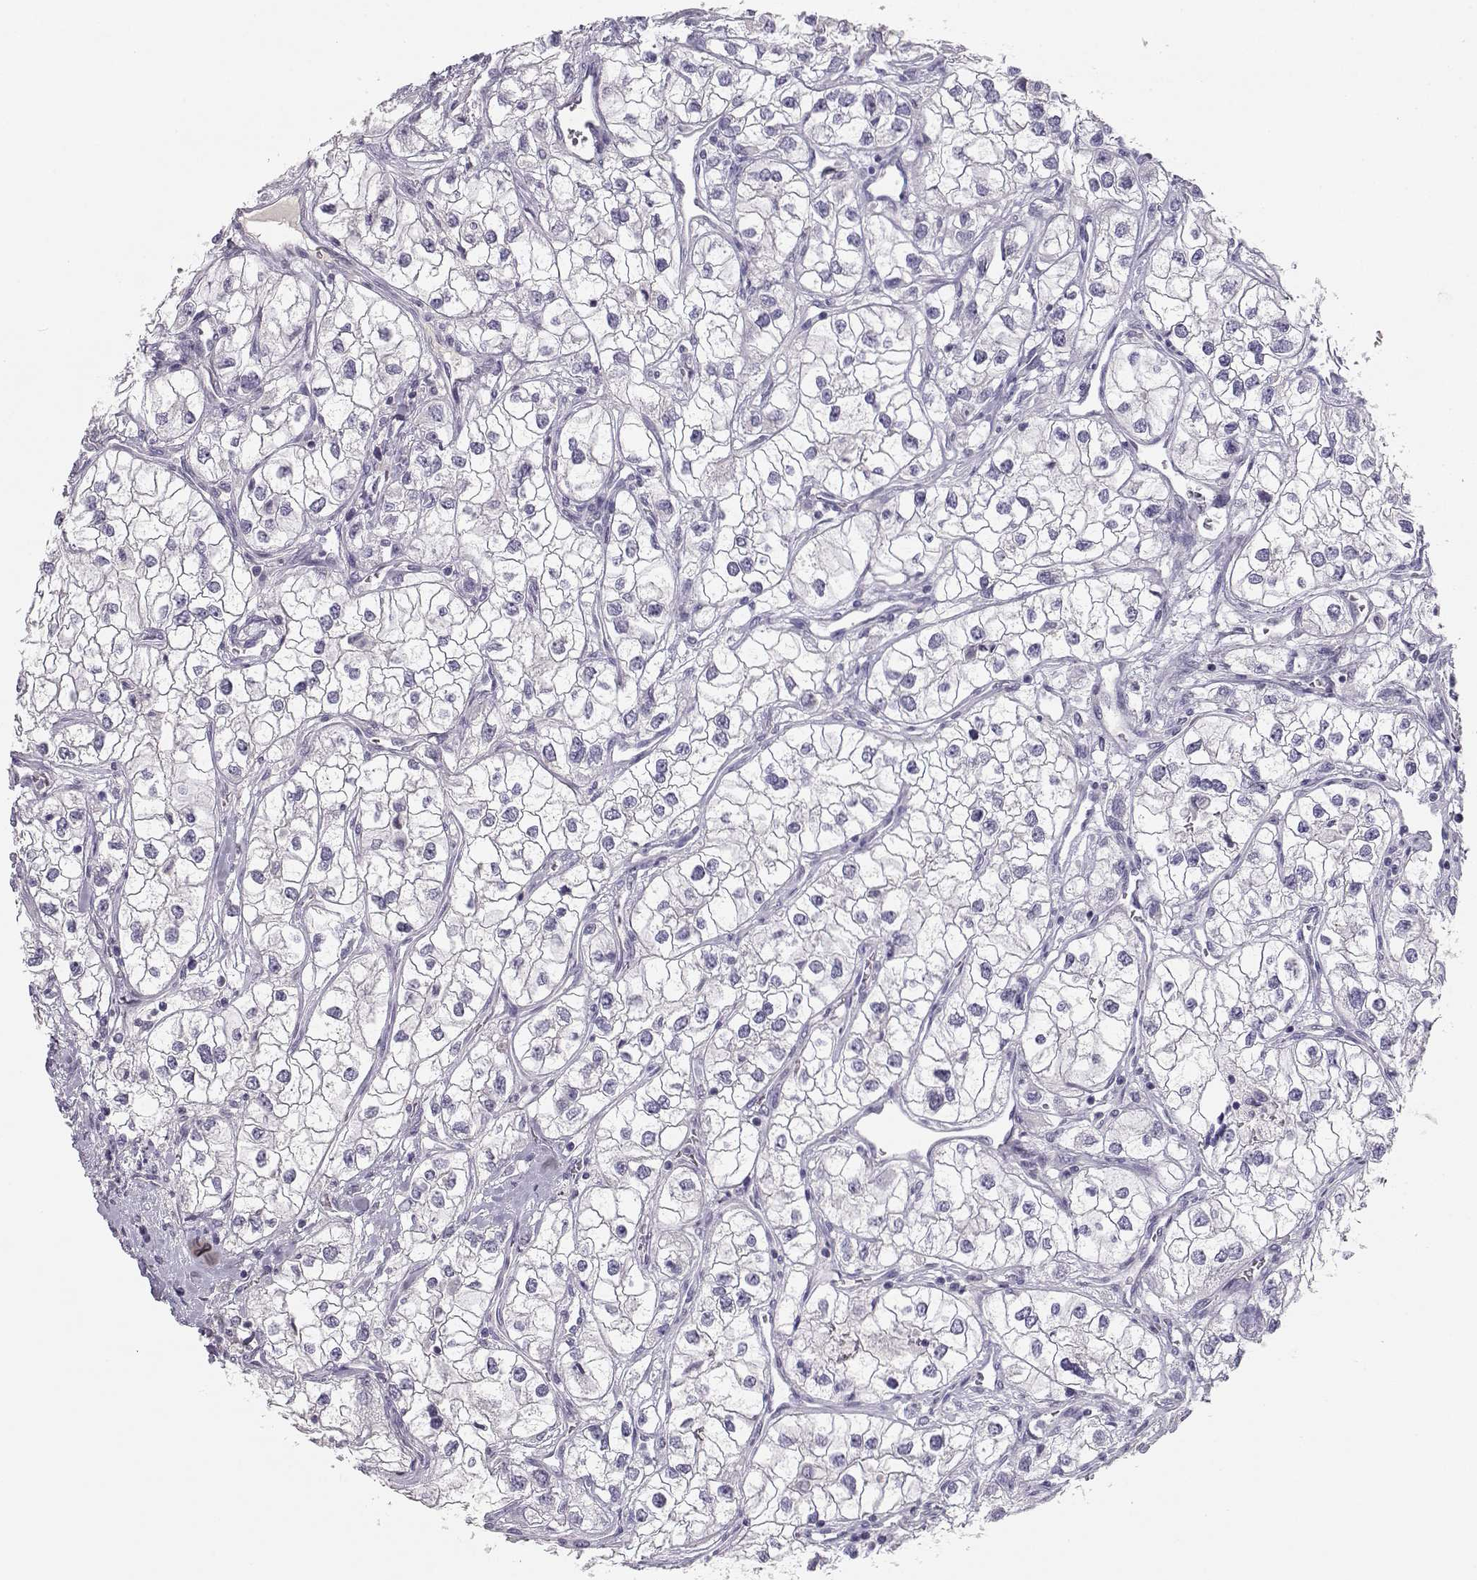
{"staining": {"intensity": "negative", "quantity": "none", "location": "none"}, "tissue": "renal cancer", "cell_type": "Tumor cells", "image_type": "cancer", "snomed": [{"axis": "morphology", "description": "Adenocarcinoma, NOS"}, {"axis": "topography", "description": "Kidney"}], "caption": "Image shows no protein positivity in tumor cells of renal cancer tissue. (DAB immunohistochemistry (IHC), high magnification).", "gene": "OPN5", "patient": {"sex": "male", "age": 59}}